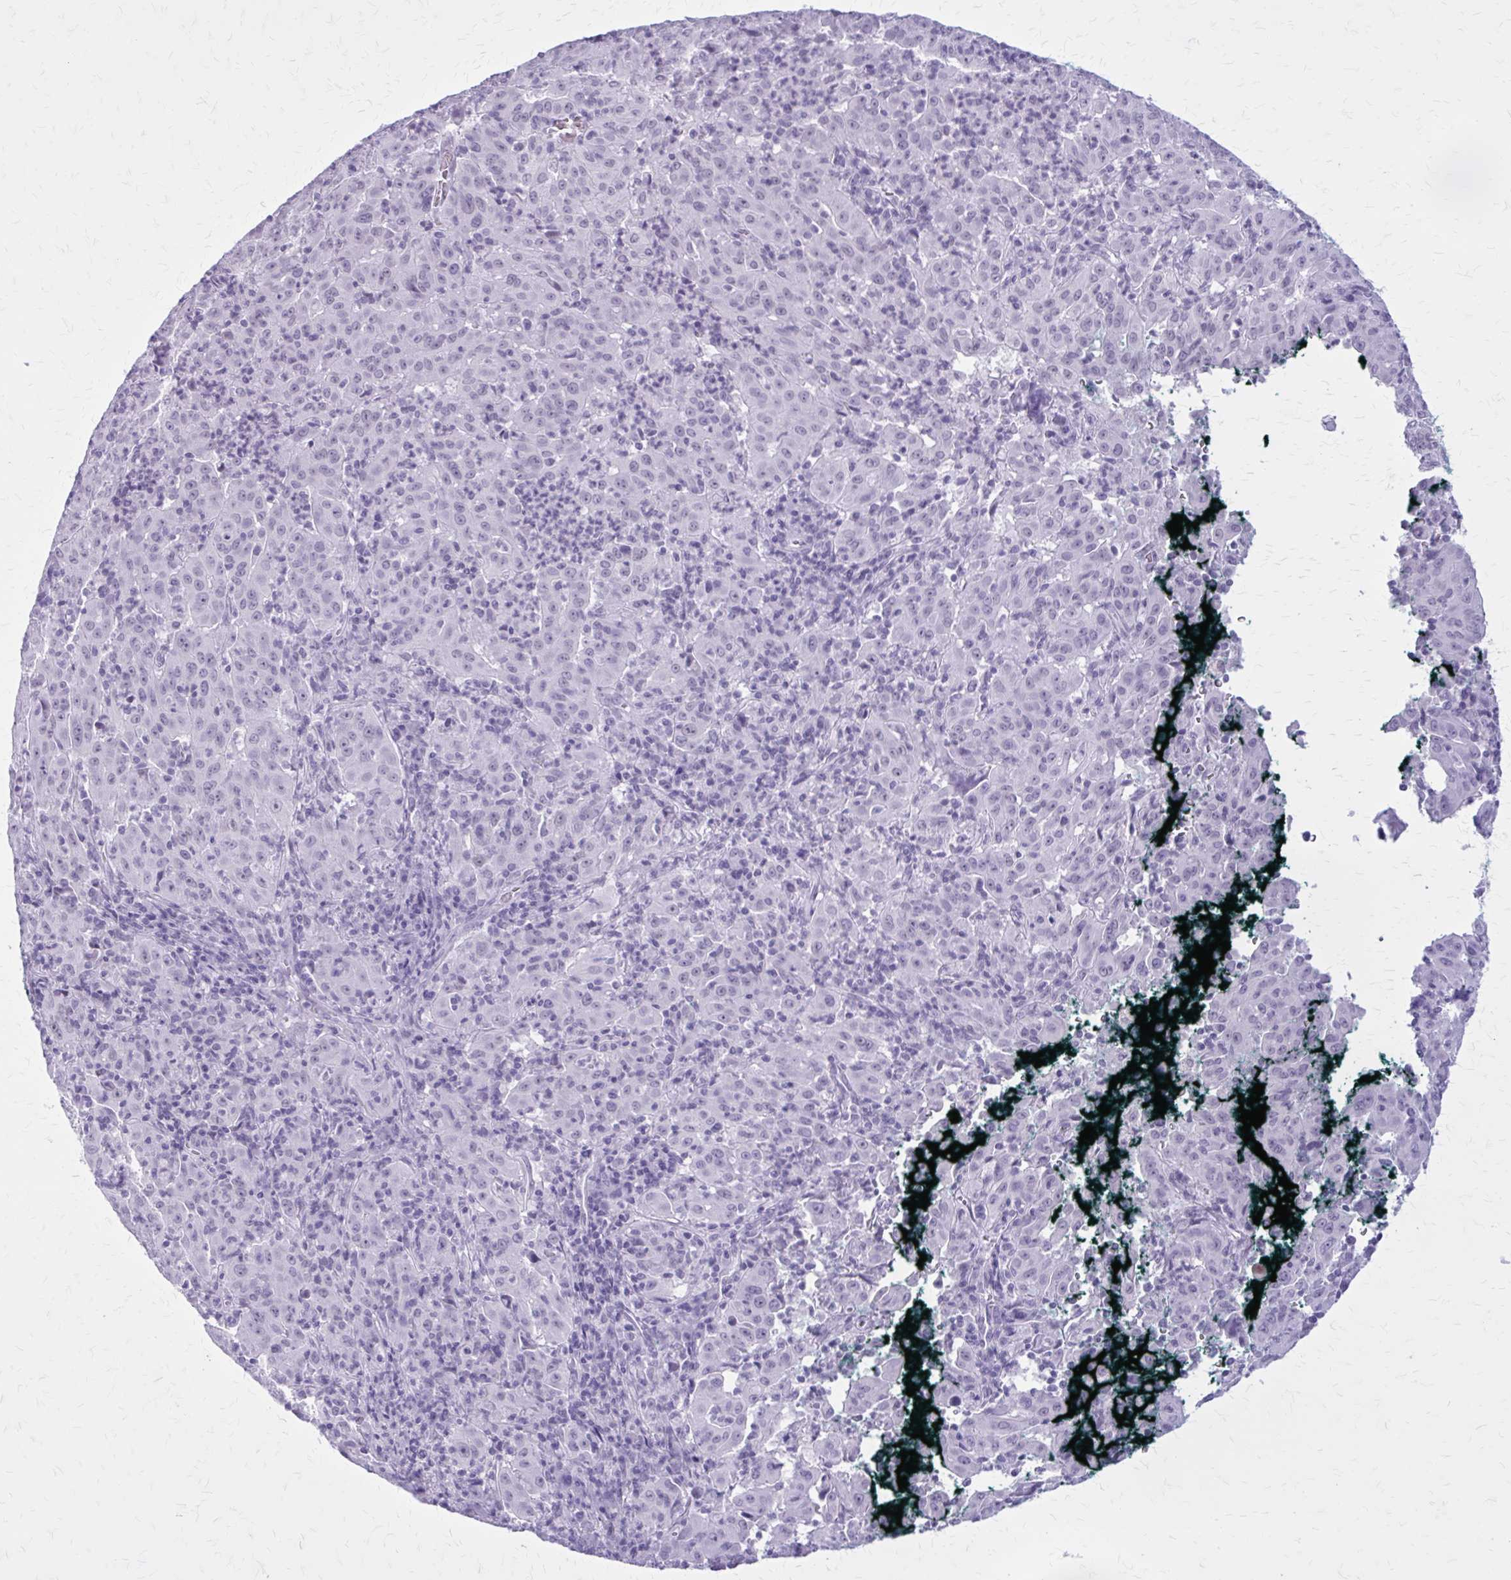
{"staining": {"intensity": "negative", "quantity": "none", "location": "none"}, "tissue": "pancreatic cancer", "cell_type": "Tumor cells", "image_type": "cancer", "snomed": [{"axis": "morphology", "description": "Adenocarcinoma, NOS"}, {"axis": "topography", "description": "Pancreas"}], "caption": "A high-resolution photomicrograph shows immunohistochemistry (IHC) staining of pancreatic adenocarcinoma, which shows no significant staining in tumor cells. (Brightfield microscopy of DAB (3,3'-diaminobenzidine) IHC at high magnification).", "gene": "GAD1", "patient": {"sex": "male", "age": 63}}